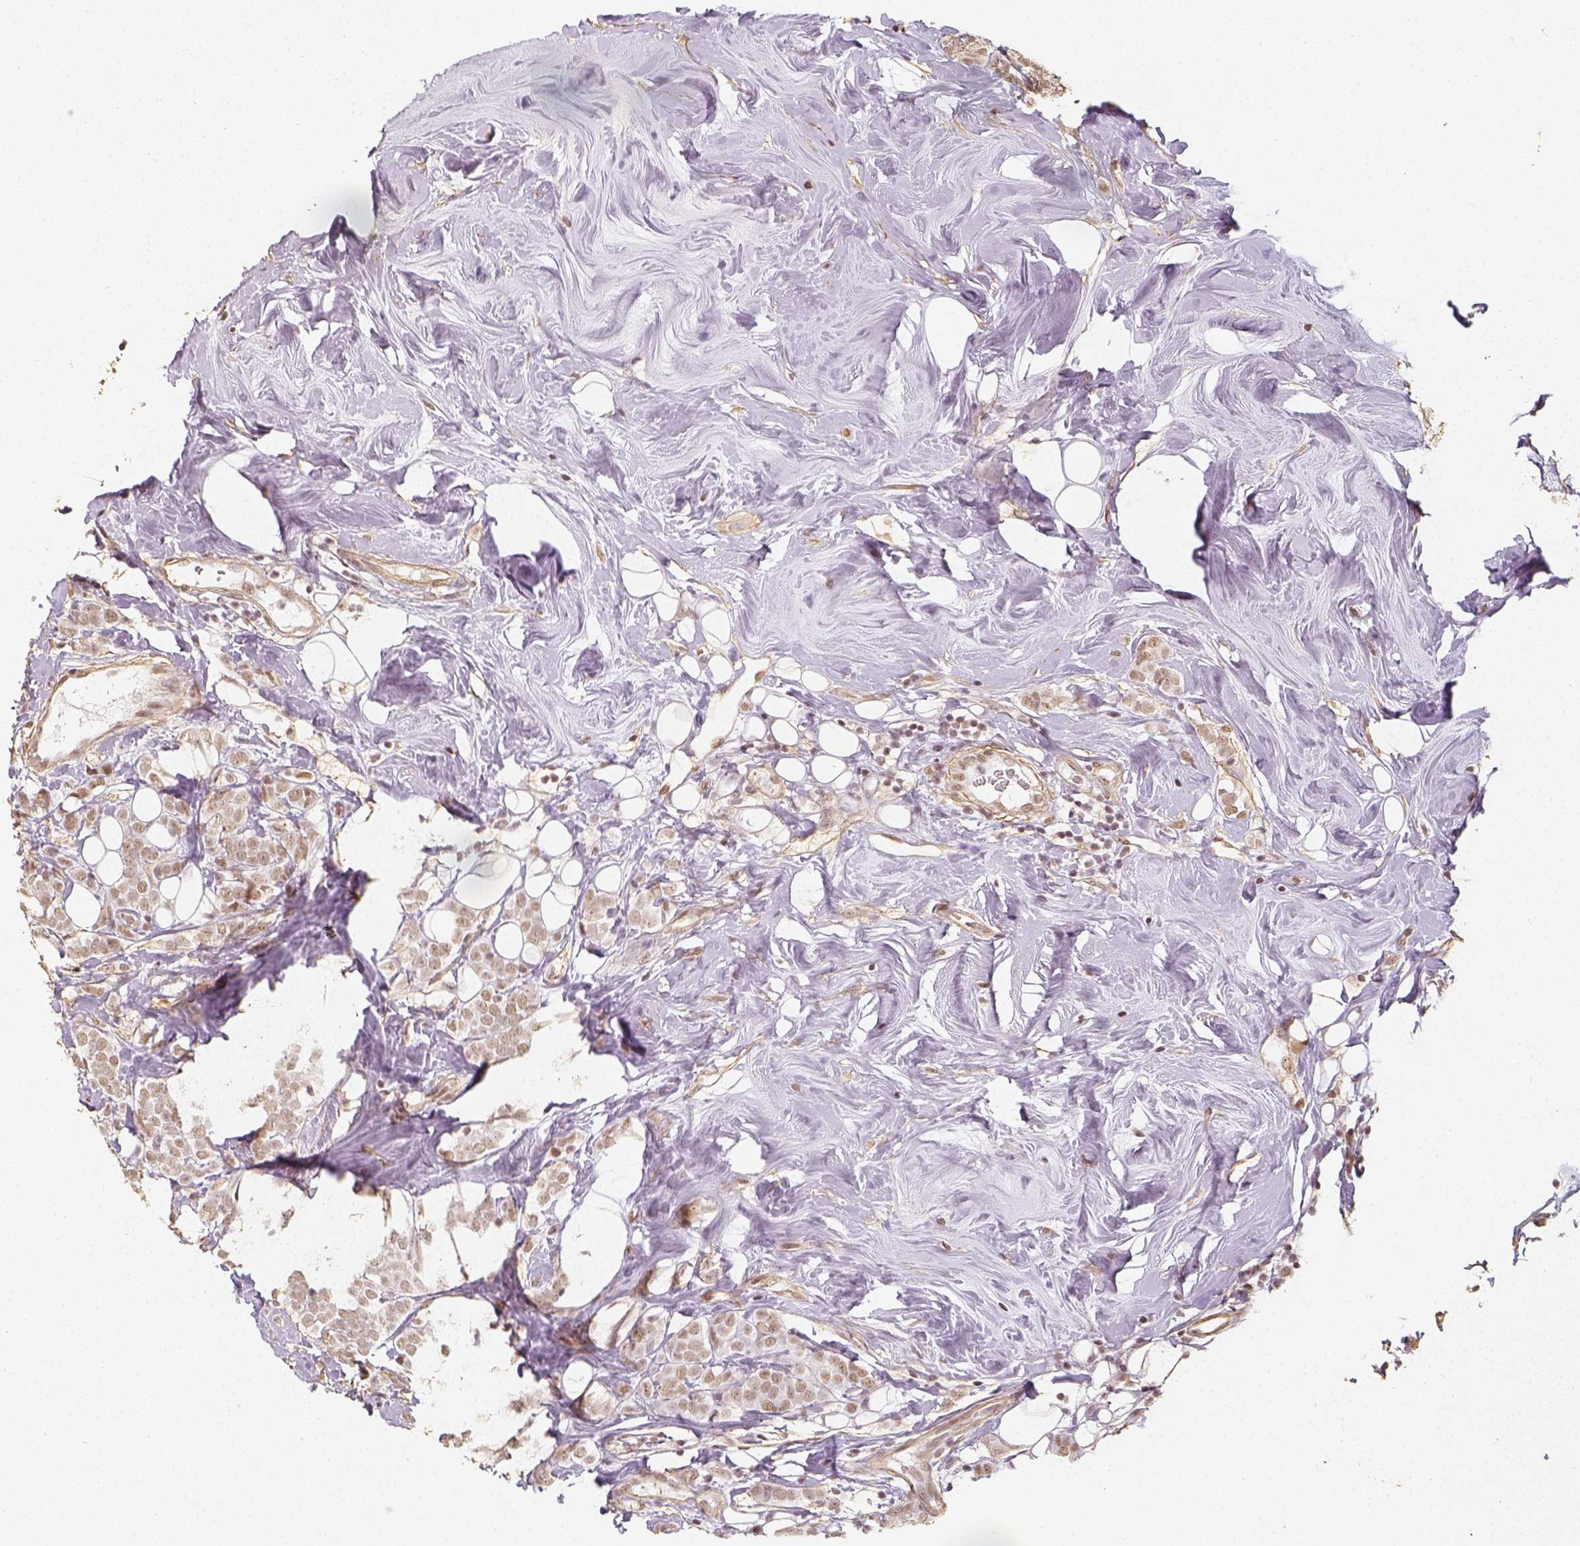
{"staining": {"intensity": "weak", "quantity": ">75%", "location": "nuclear"}, "tissue": "breast cancer", "cell_type": "Tumor cells", "image_type": "cancer", "snomed": [{"axis": "morphology", "description": "Lobular carcinoma"}, {"axis": "topography", "description": "Breast"}], "caption": "Protein analysis of breast cancer (lobular carcinoma) tissue reveals weak nuclear positivity in about >75% of tumor cells. (Stains: DAB in brown, nuclei in blue, Microscopy: brightfield microscopy at high magnification).", "gene": "HDAC1", "patient": {"sex": "female", "age": 49}}